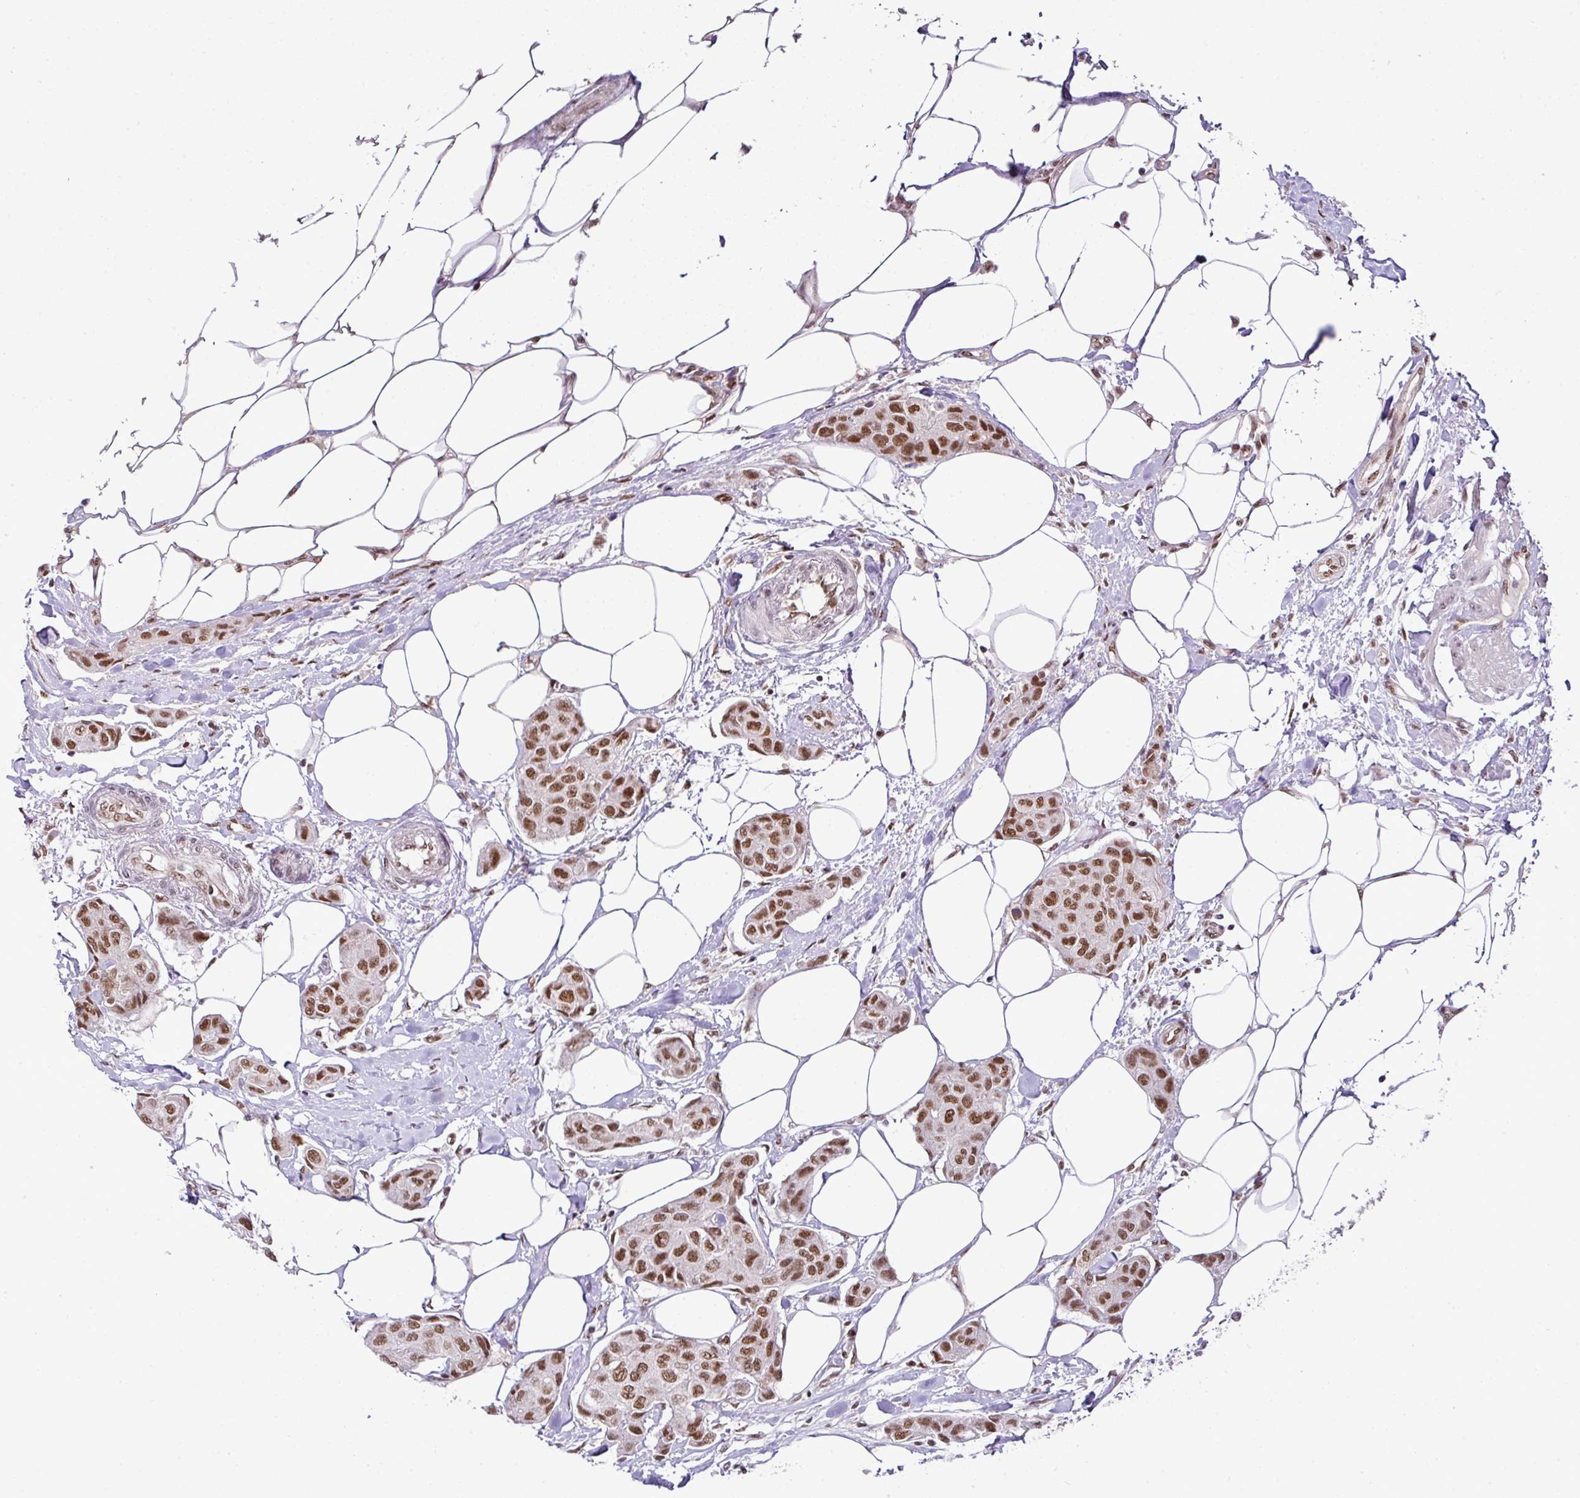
{"staining": {"intensity": "moderate", "quantity": ">75%", "location": "nuclear"}, "tissue": "breast cancer", "cell_type": "Tumor cells", "image_type": "cancer", "snomed": [{"axis": "morphology", "description": "Duct carcinoma"}, {"axis": "topography", "description": "Breast"}, {"axis": "topography", "description": "Lymph node"}], "caption": "Immunohistochemical staining of human breast cancer demonstrates medium levels of moderate nuclear protein expression in approximately >75% of tumor cells. The staining was performed using DAB to visualize the protein expression in brown, while the nuclei were stained in blue with hematoxylin (Magnification: 20x).", "gene": "PGAP4", "patient": {"sex": "female", "age": 80}}